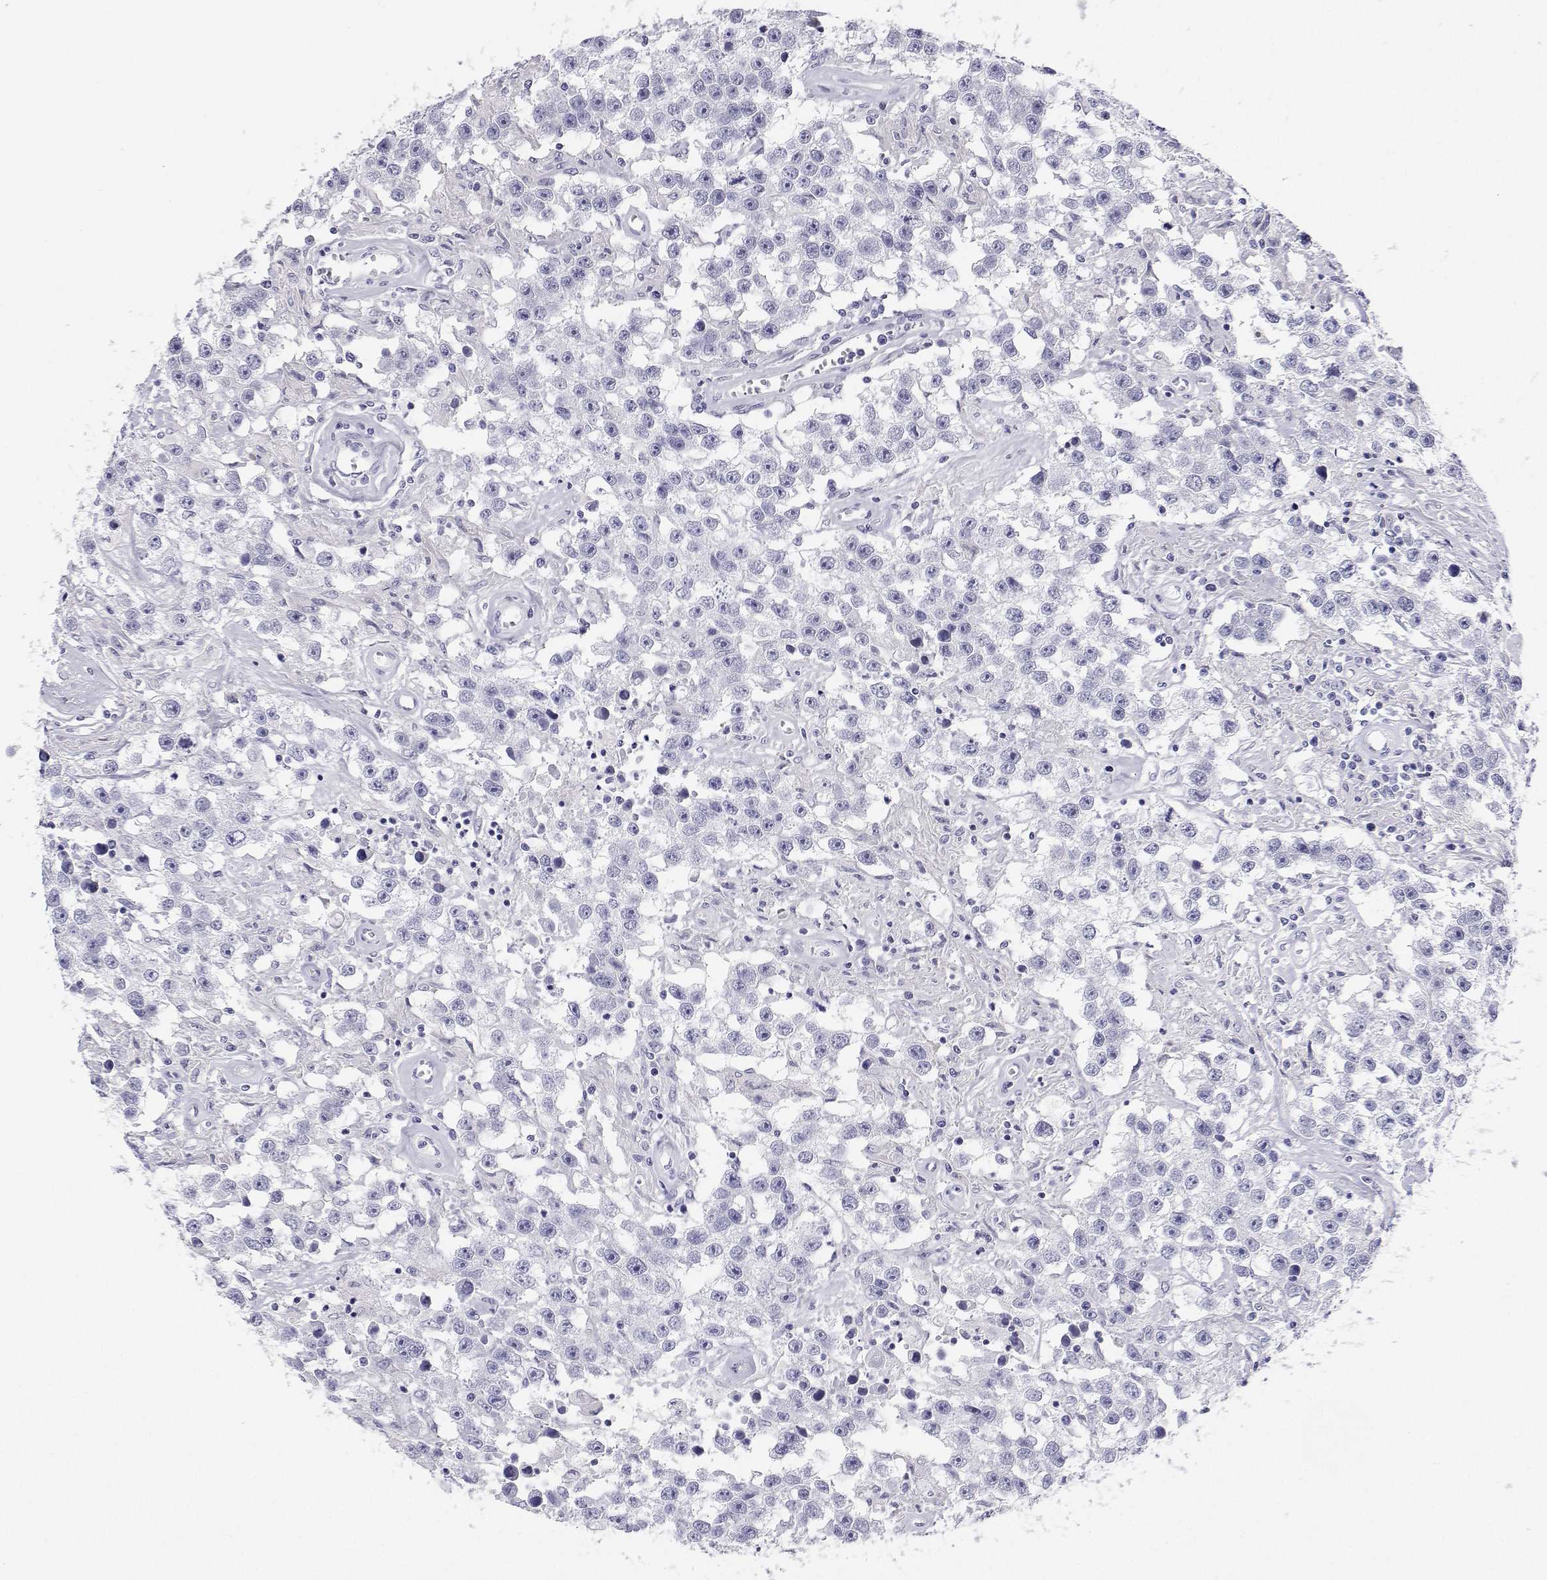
{"staining": {"intensity": "negative", "quantity": "none", "location": "none"}, "tissue": "testis cancer", "cell_type": "Tumor cells", "image_type": "cancer", "snomed": [{"axis": "morphology", "description": "Seminoma, NOS"}, {"axis": "topography", "description": "Testis"}], "caption": "Tumor cells show no significant protein staining in seminoma (testis).", "gene": "BHMT", "patient": {"sex": "male", "age": 43}}